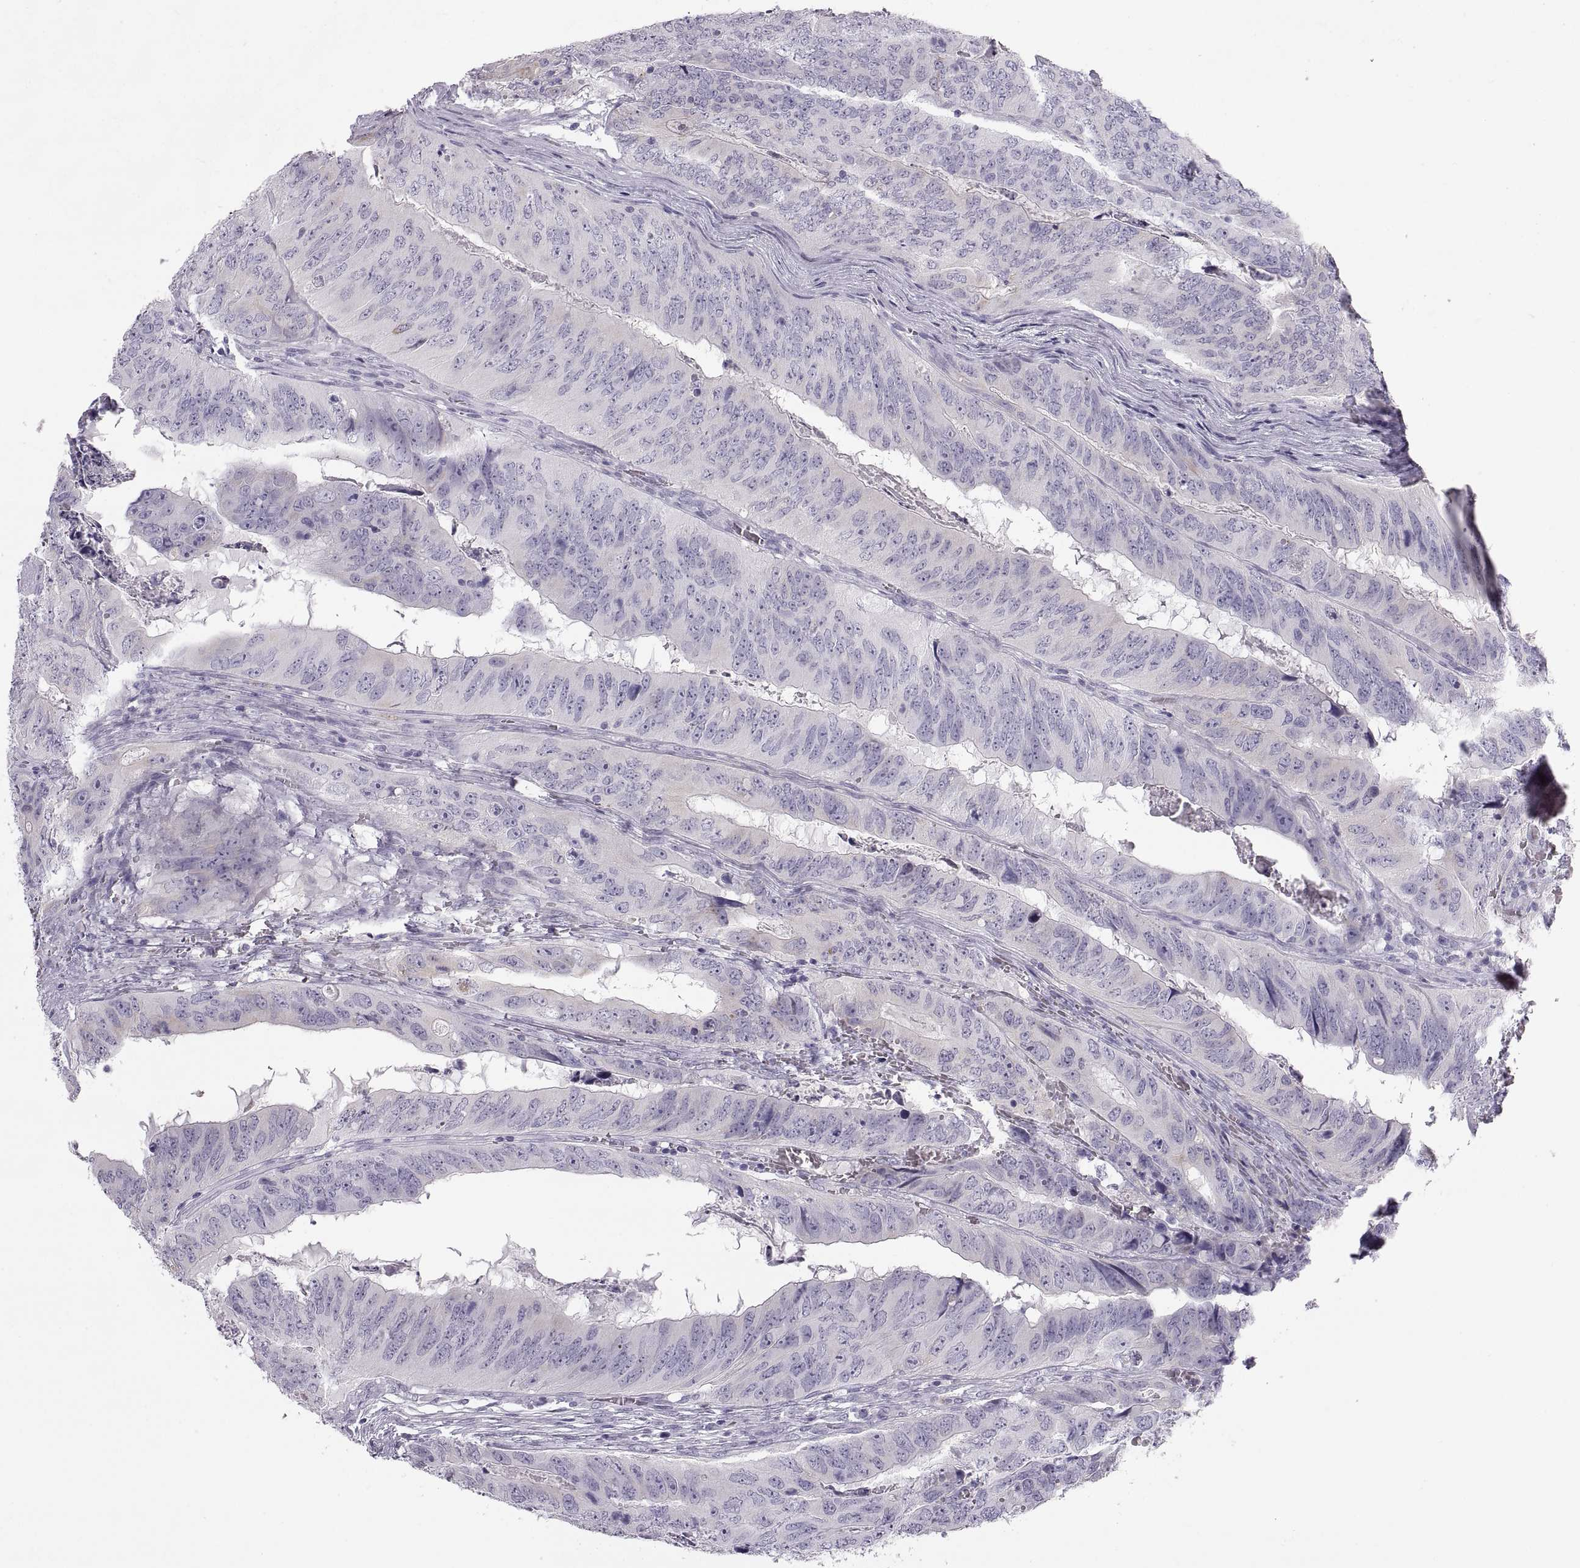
{"staining": {"intensity": "negative", "quantity": "none", "location": "none"}, "tissue": "colorectal cancer", "cell_type": "Tumor cells", "image_type": "cancer", "snomed": [{"axis": "morphology", "description": "Adenocarcinoma, NOS"}, {"axis": "topography", "description": "Colon"}], "caption": "IHC image of adenocarcinoma (colorectal) stained for a protein (brown), which demonstrates no positivity in tumor cells.", "gene": "COL9A3", "patient": {"sex": "male", "age": 79}}